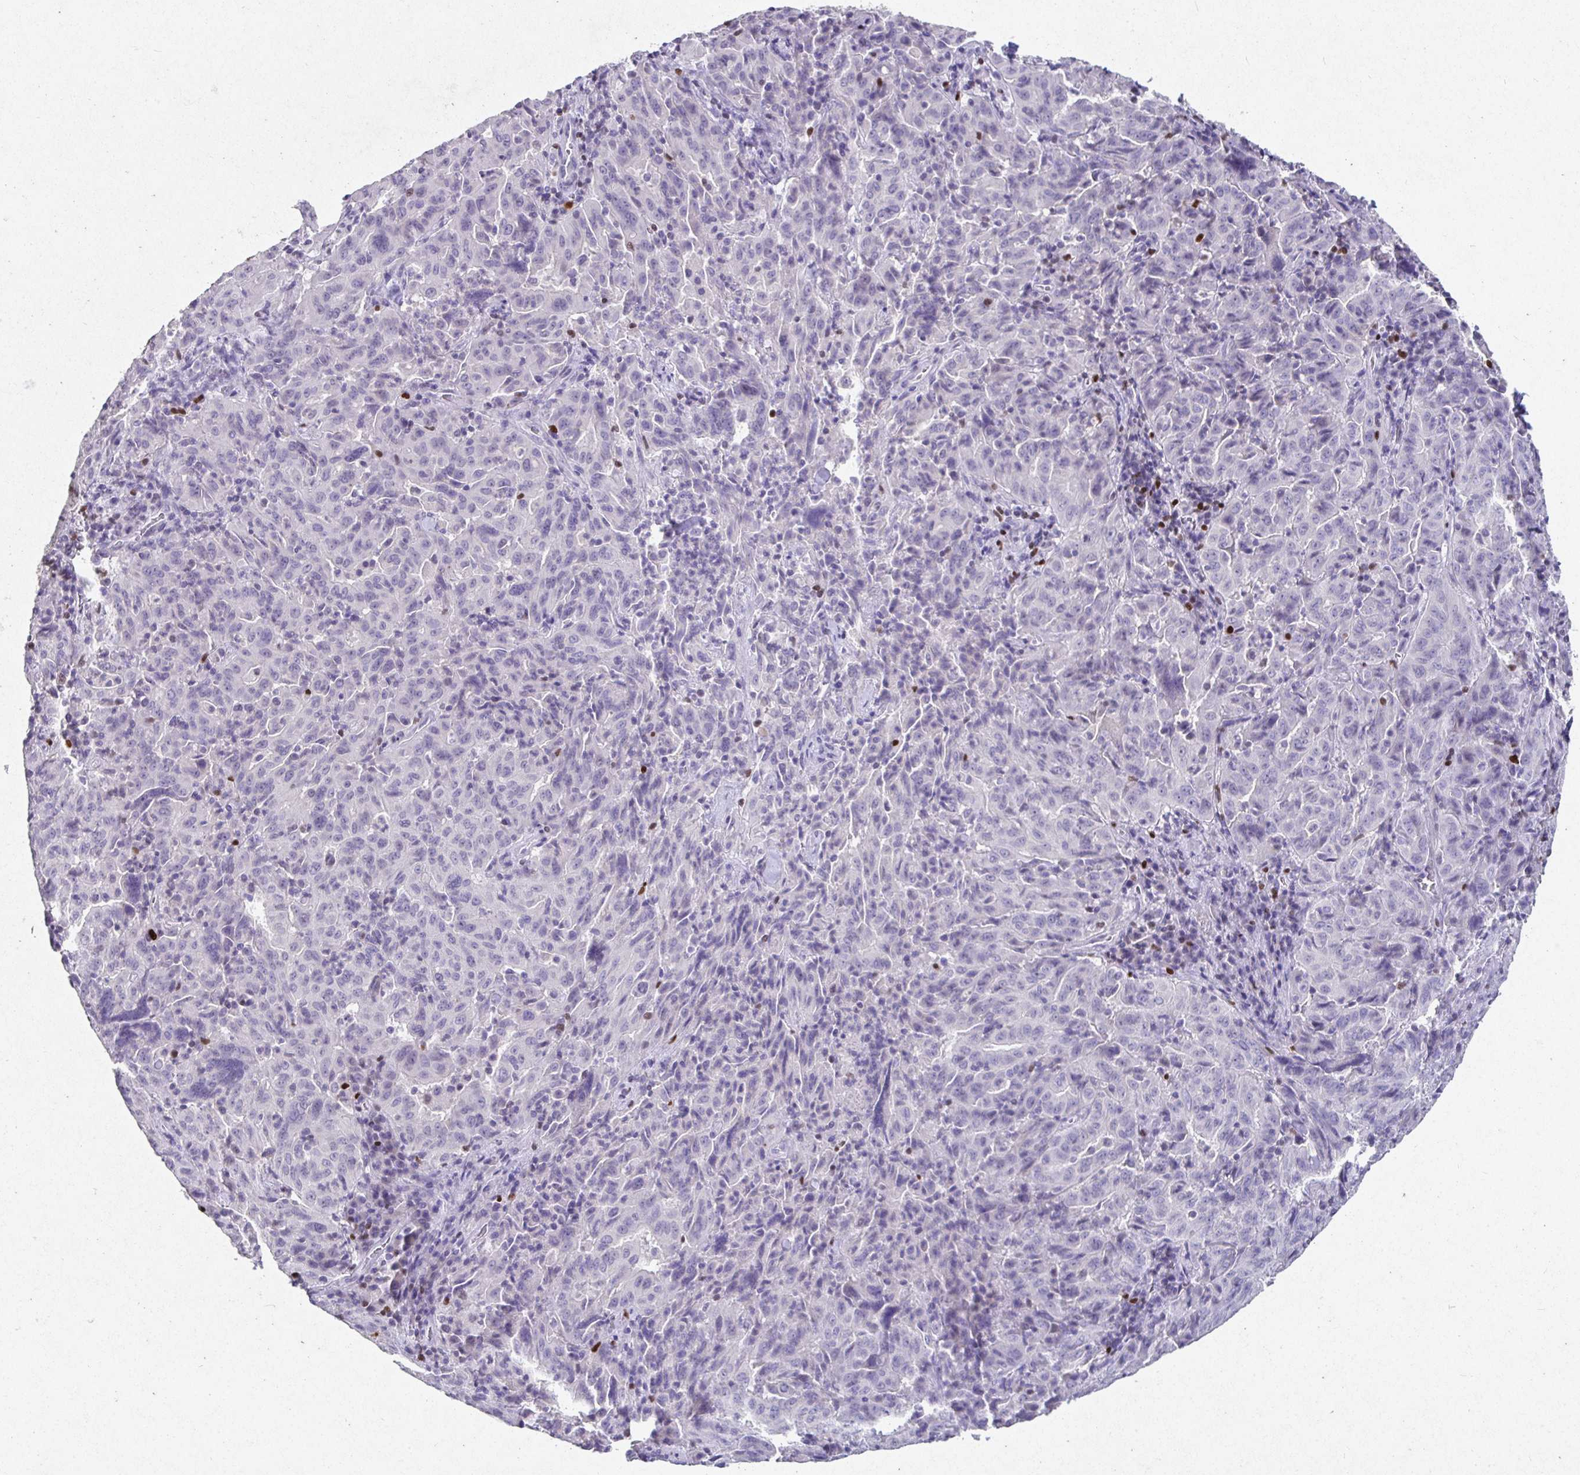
{"staining": {"intensity": "negative", "quantity": "none", "location": "none"}, "tissue": "pancreatic cancer", "cell_type": "Tumor cells", "image_type": "cancer", "snomed": [{"axis": "morphology", "description": "Adenocarcinoma, NOS"}, {"axis": "topography", "description": "Pancreas"}], "caption": "Immunohistochemistry (IHC) micrograph of adenocarcinoma (pancreatic) stained for a protein (brown), which demonstrates no positivity in tumor cells.", "gene": "SATB1", "patient": {"sex": "male", "age": 63}}